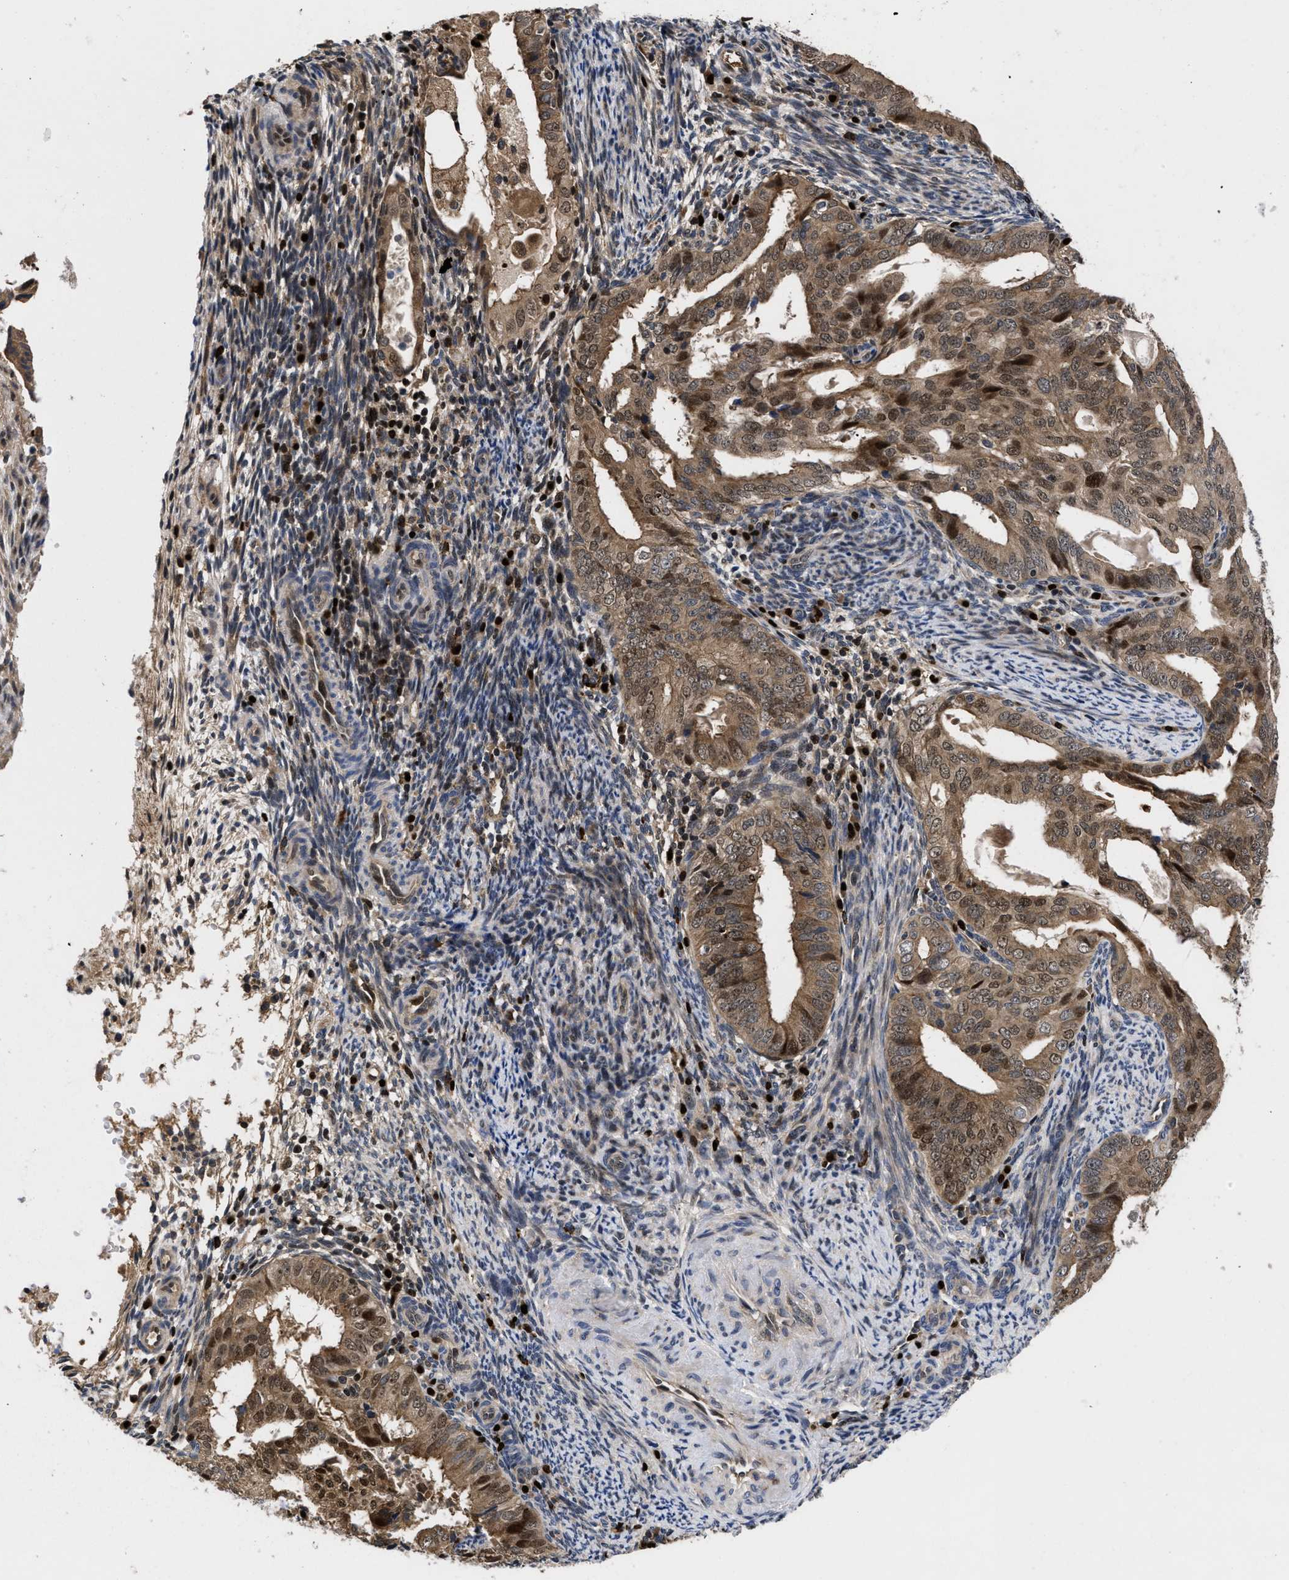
{"staining": {"intensity": "moderate", "quantity": ">75%", "location": "cytoplasmic/membranous,nuclear"}, "tissue": "endometrial cancer", "cell_type": "Tumor cells", "image_type": "cancer", "snomed": [{"axis": "morphology", "description": "Adenocarcinoma, NOS"}, {"axis": "topography", "description": "Endometrium"}], "caption": "Immunohistochemical staining of human endometrial cancer (adenocarcinoma) demonstrates medium levels of moderate cytoplasmic/membranous and nuclear protein expression in about >75% of tumor cells. (Brightfield microscopy of DAB IHC at high magnification).", "gene": "FAM200A", "patient": {"sex": "female", "age": 58}}